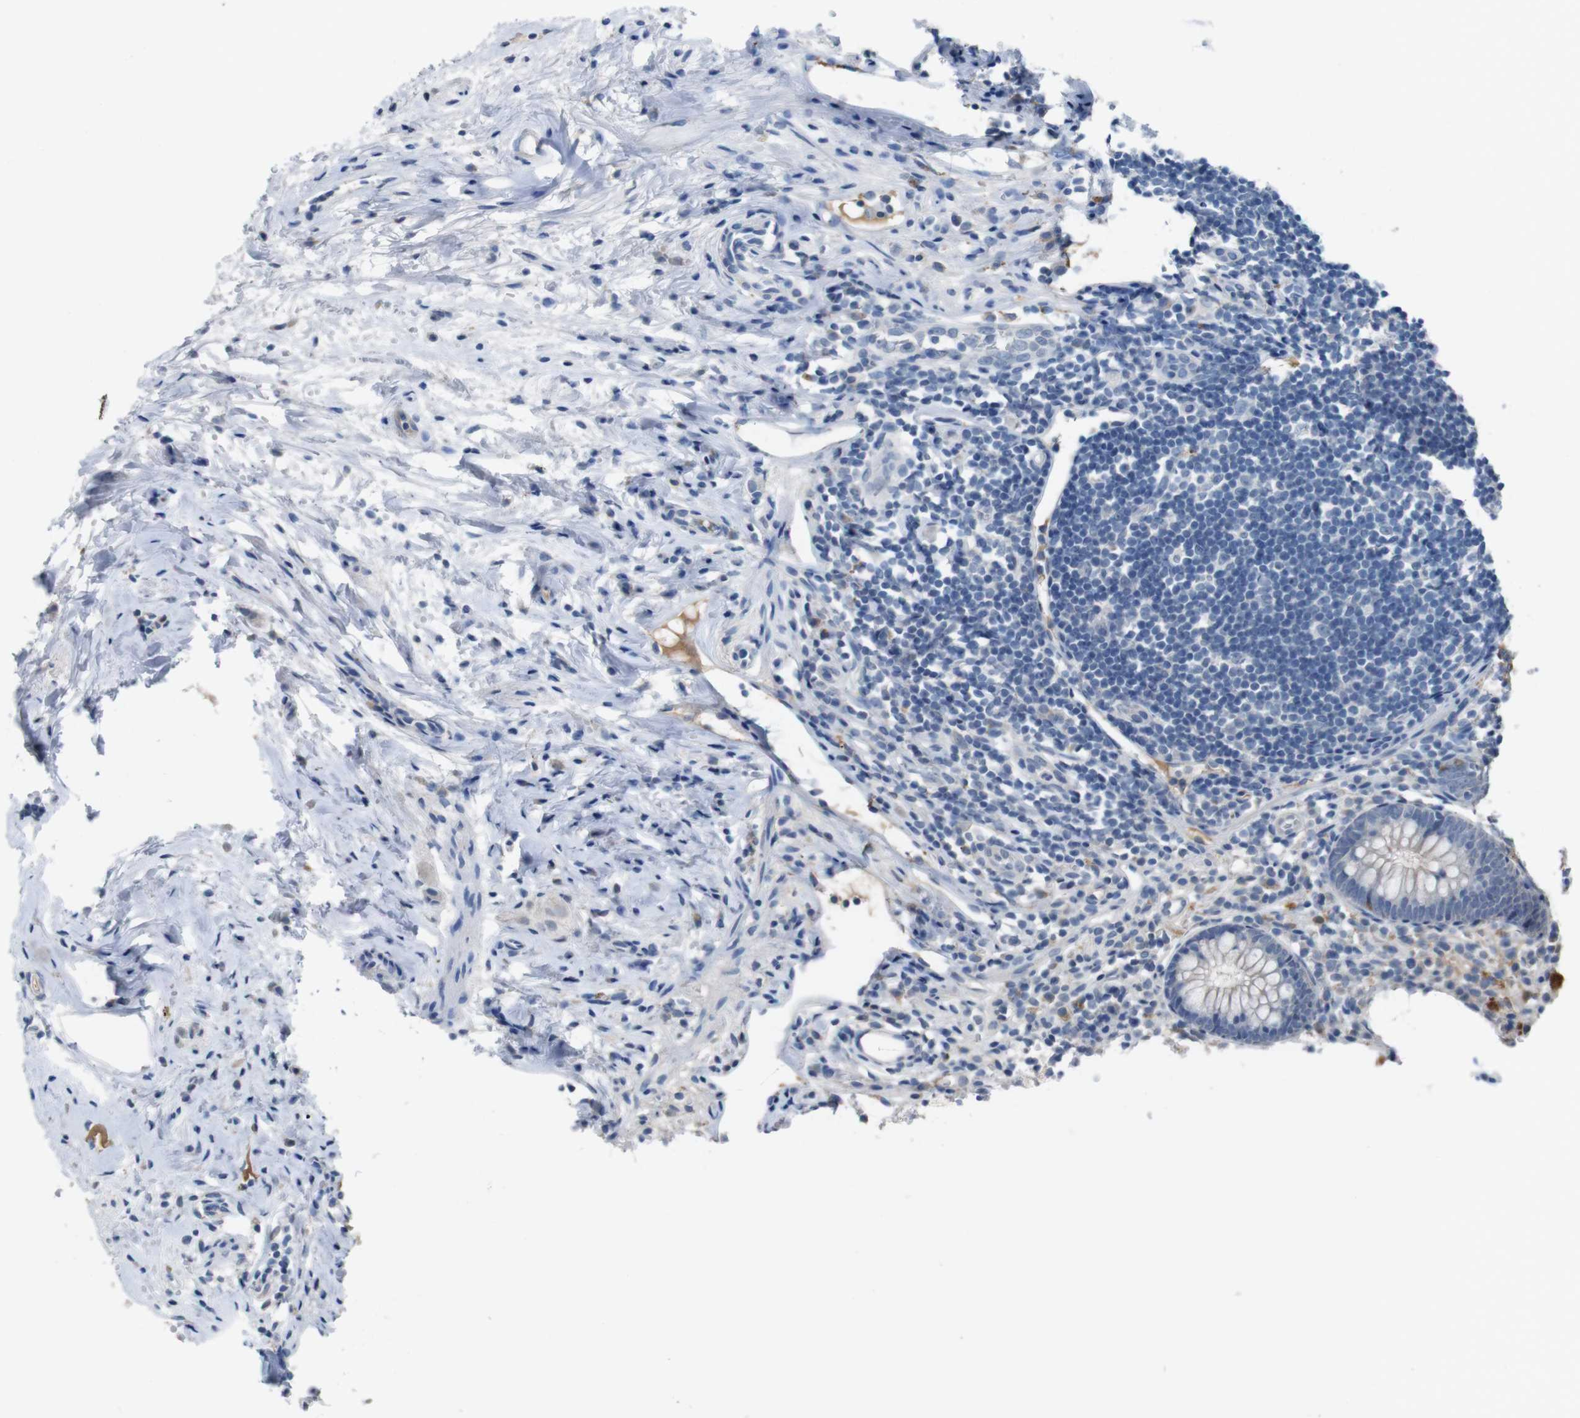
{"staining": {"intensity": "negative", "quantity": "none", "location": "none"}, "tissue": "appendix", "cell_type": "Glandular cells", "image_type": "normal", "snomed": [{"axis": "morphology", "description": "Normal tissue, NOS"}, {"axis": "topography", "description": "Appendix"}], "caption": "Protein analysis of benign appendix reveals no significant expression in glandular cells.", "gene": "SLC2A8", "patient": {"sex": "female", "age": 20}}